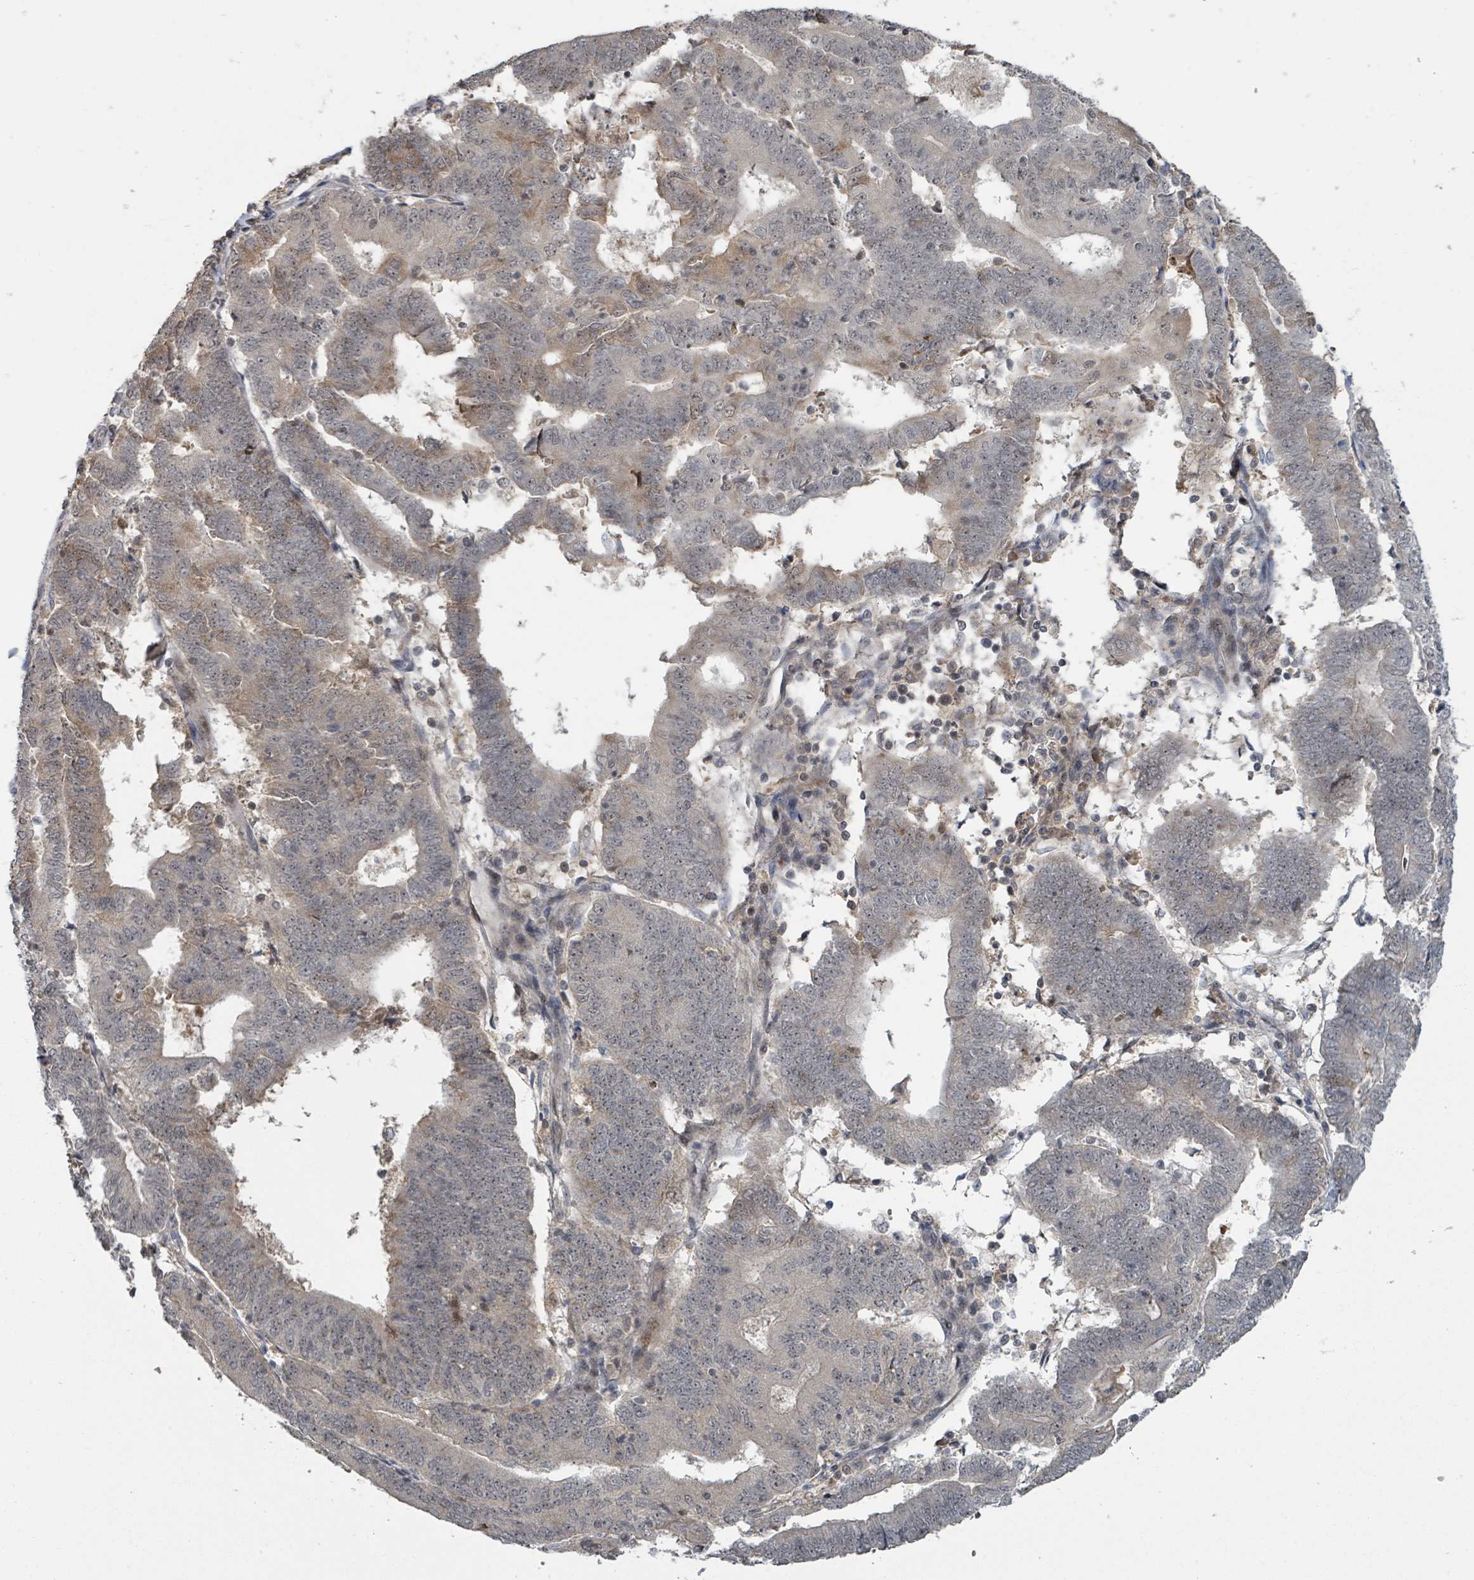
{"staining": {"intensity": "moderate", "quantity": "<25%", "location": "cytoplasmic/membranous,nuclear"}, "tissue": "endometrial cancer", "cell_type": "Tumor cells", "image_type": "cancer", "snomed": [{"axis": "morphology", "description": "Adenocarcinoma, NOS"}, {"axis": "topography", "description": "Endometrium"}], "caption": "A low amount of moderate cytoplasmic/membranous and nuclear staining is identified in about <25% of tumor cells in endometrial cancer tissue.", "gene": "ZBTB14", "patient": {"sex": "female", "age": 70}}